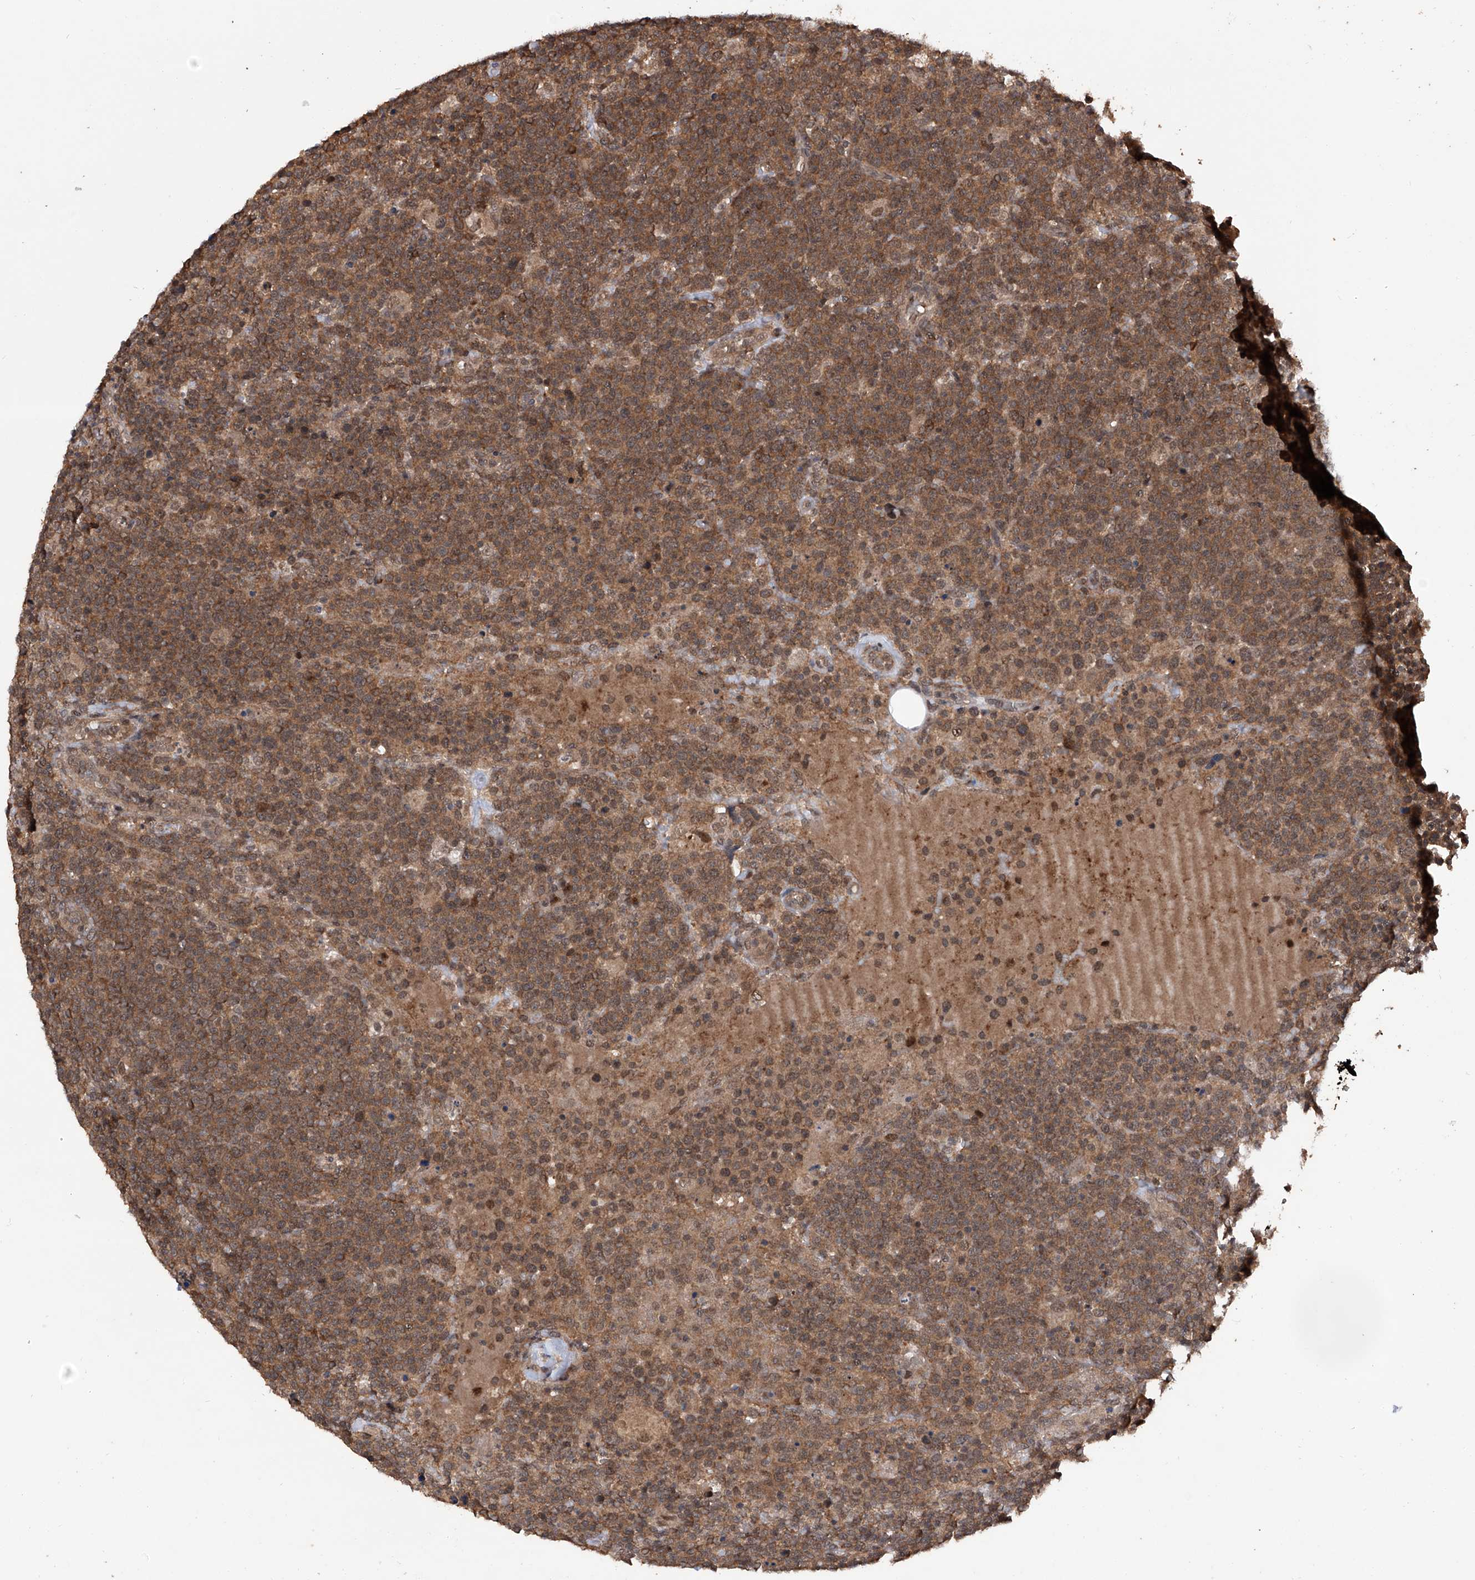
{"staining": {"intensity": "moderate", "quantity": ">75%", "location": "cytoplasmic/membranous"}, "tissue": "lymphoma", "cell_type": "Tumor cells", "image_type": "cancer", "snomed": [{"axis": "morphology", "description": "Malignant lymphoma, non-Hodgkin's type, High grade"}, {"axis": "topography", "description": "Lymph node"}], "caption": "Immunohistochemical staining of human lymphoma reveals moderate cytoplasmic/membranous protein positivity in about >75% of tumor cells. The staining was performed using DAB, with brown indicating positive protein expression. Nuclei are stained blue with hematoxylin.", "gene": "LYSMD4", "patient": {"sex": "male", "age": 61}}